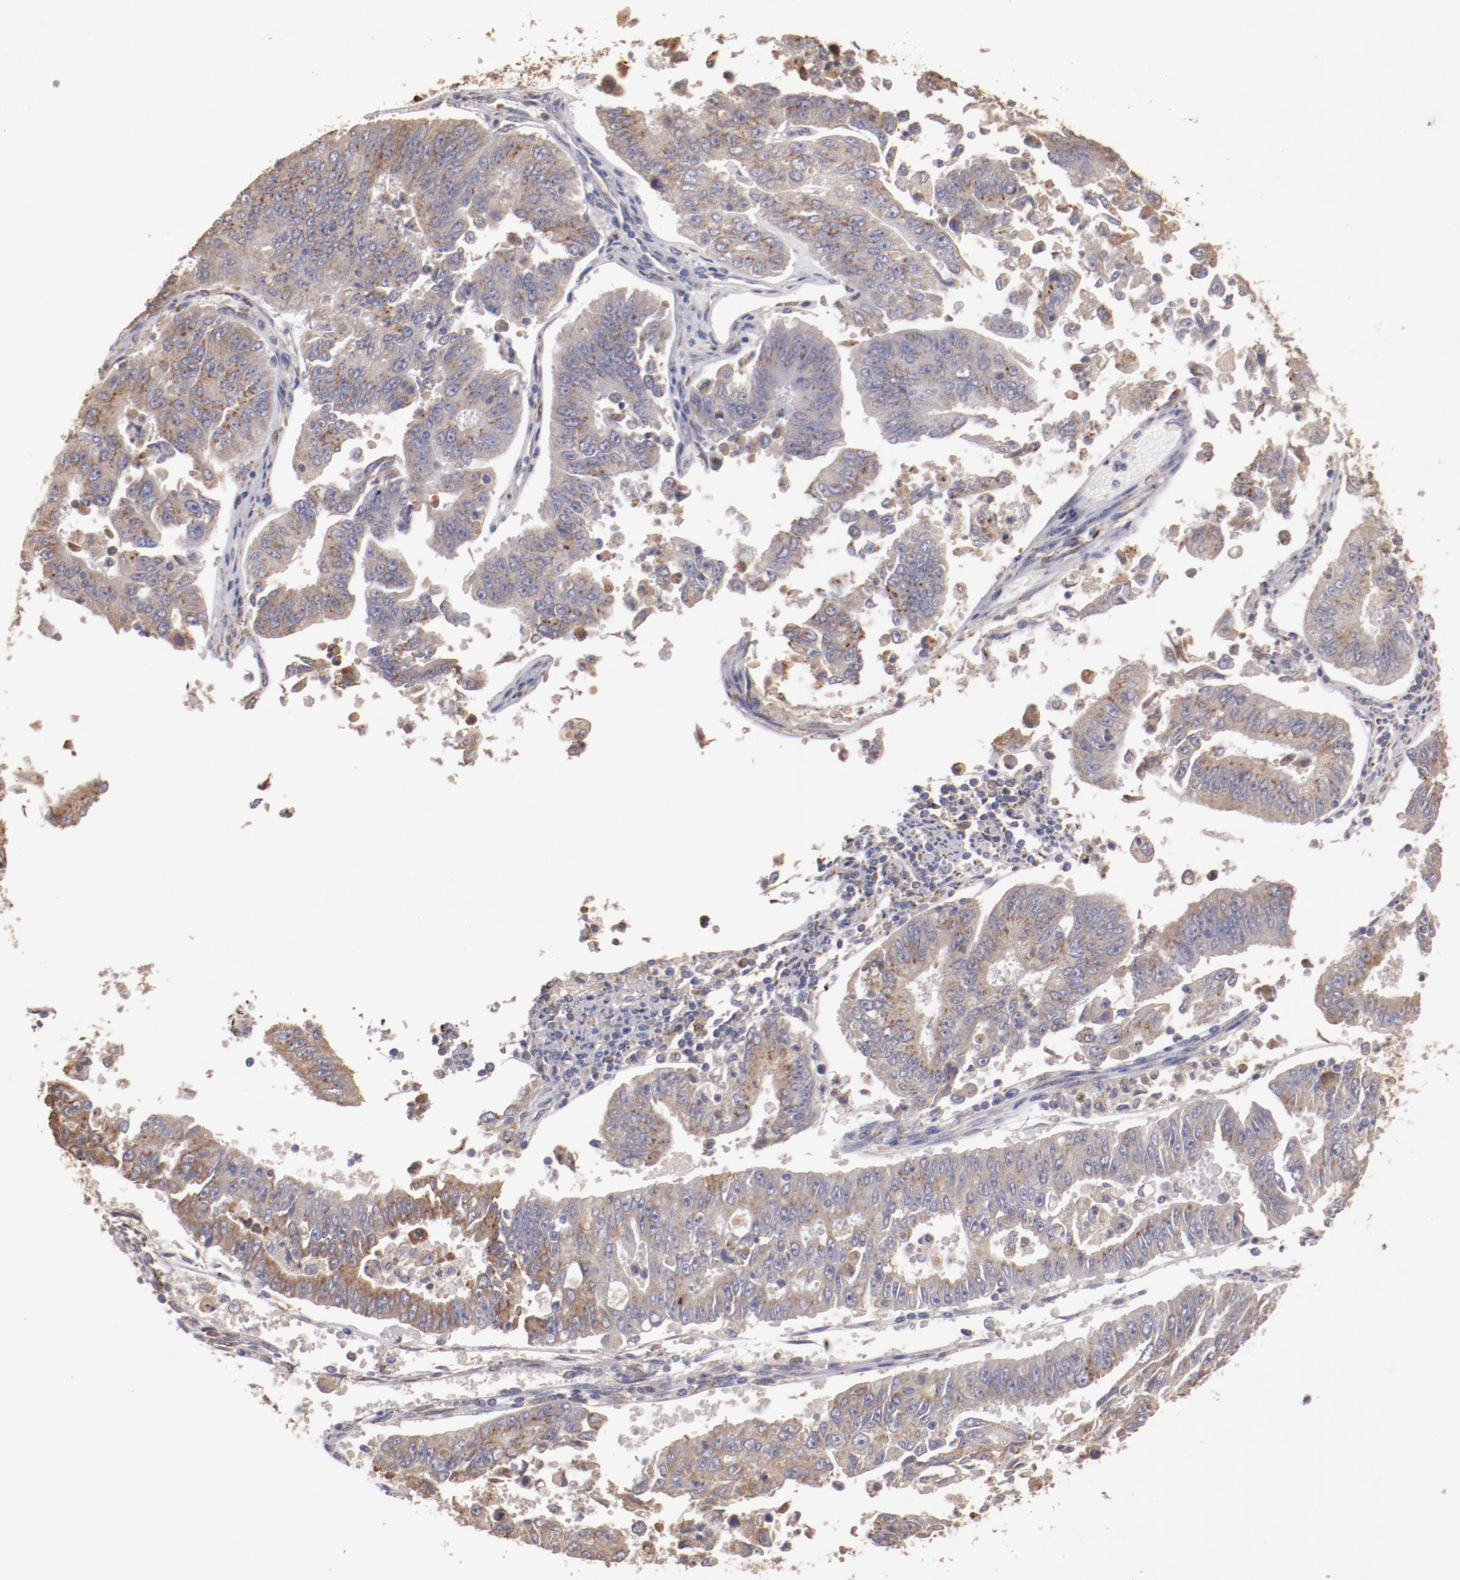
{"staining": {"intensity": "weak", "quantity": "25%-75%", "location": "cytoplasmic/membranous"}, "tissue": "endometrial cancer", "cell_type": "Tumor cells", "image_type": "cancer", "snomed": [{"axis": "morphology", "description": "Adenocarcinoma, NOS"}, {"axis": "topography", "description": "Endometrium"}], "caption": "A histopathology image showing weak cytoplasmic/membranous expression in approximately 25%-75% of tumor cells in endometrial cancer (adenocarcinoma), as visualized by brown immunohistochemical staining.", "gene": "NFKBIE", "patient": {"sex": "female", "age": 42}}